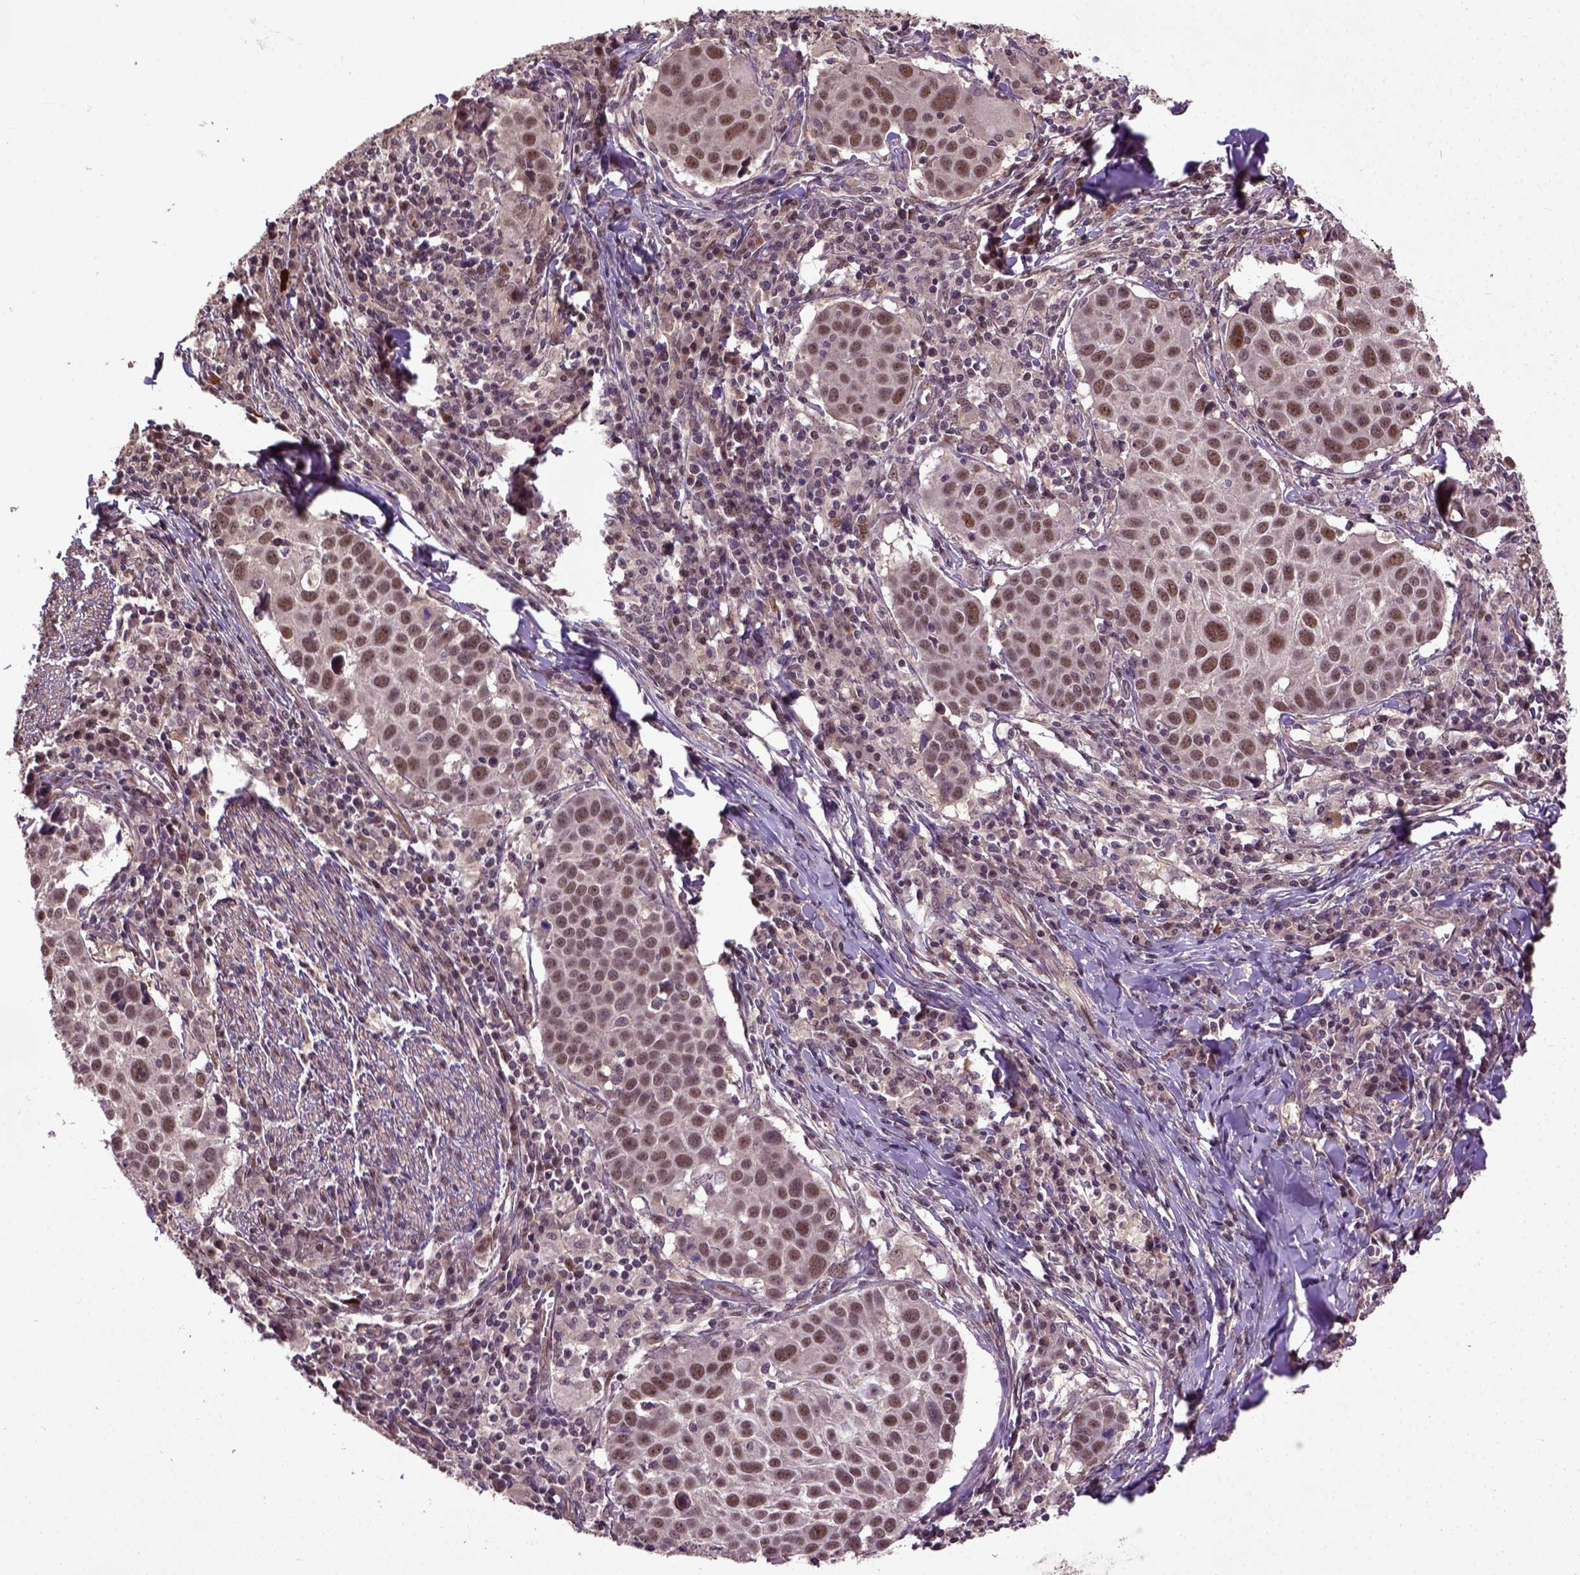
{"staining": {"intensity": "moderate", "quantity": "25%-75%", "location": "nuclear"}, "tissue": "lung cancer", "cell_type": "Tumor cells", "image_type": "cancer", "snomed": [{"axis": "morphology", "description": "Squamous cell carcinoma, NOS"}, {"axis": "topography", "description": "Lung"}], "caption": "IHC micrograph of neoplastic tissue: squamous cell carcinoma (lung) stained using immunohistochemistry demonstrates medium levels of moderate protein expression localized specifically in the nuclear of tumor cells, appearing as a nuclear brown color.", "gene": "UBA3", "patient": {"sex": "male", "age": 57}}